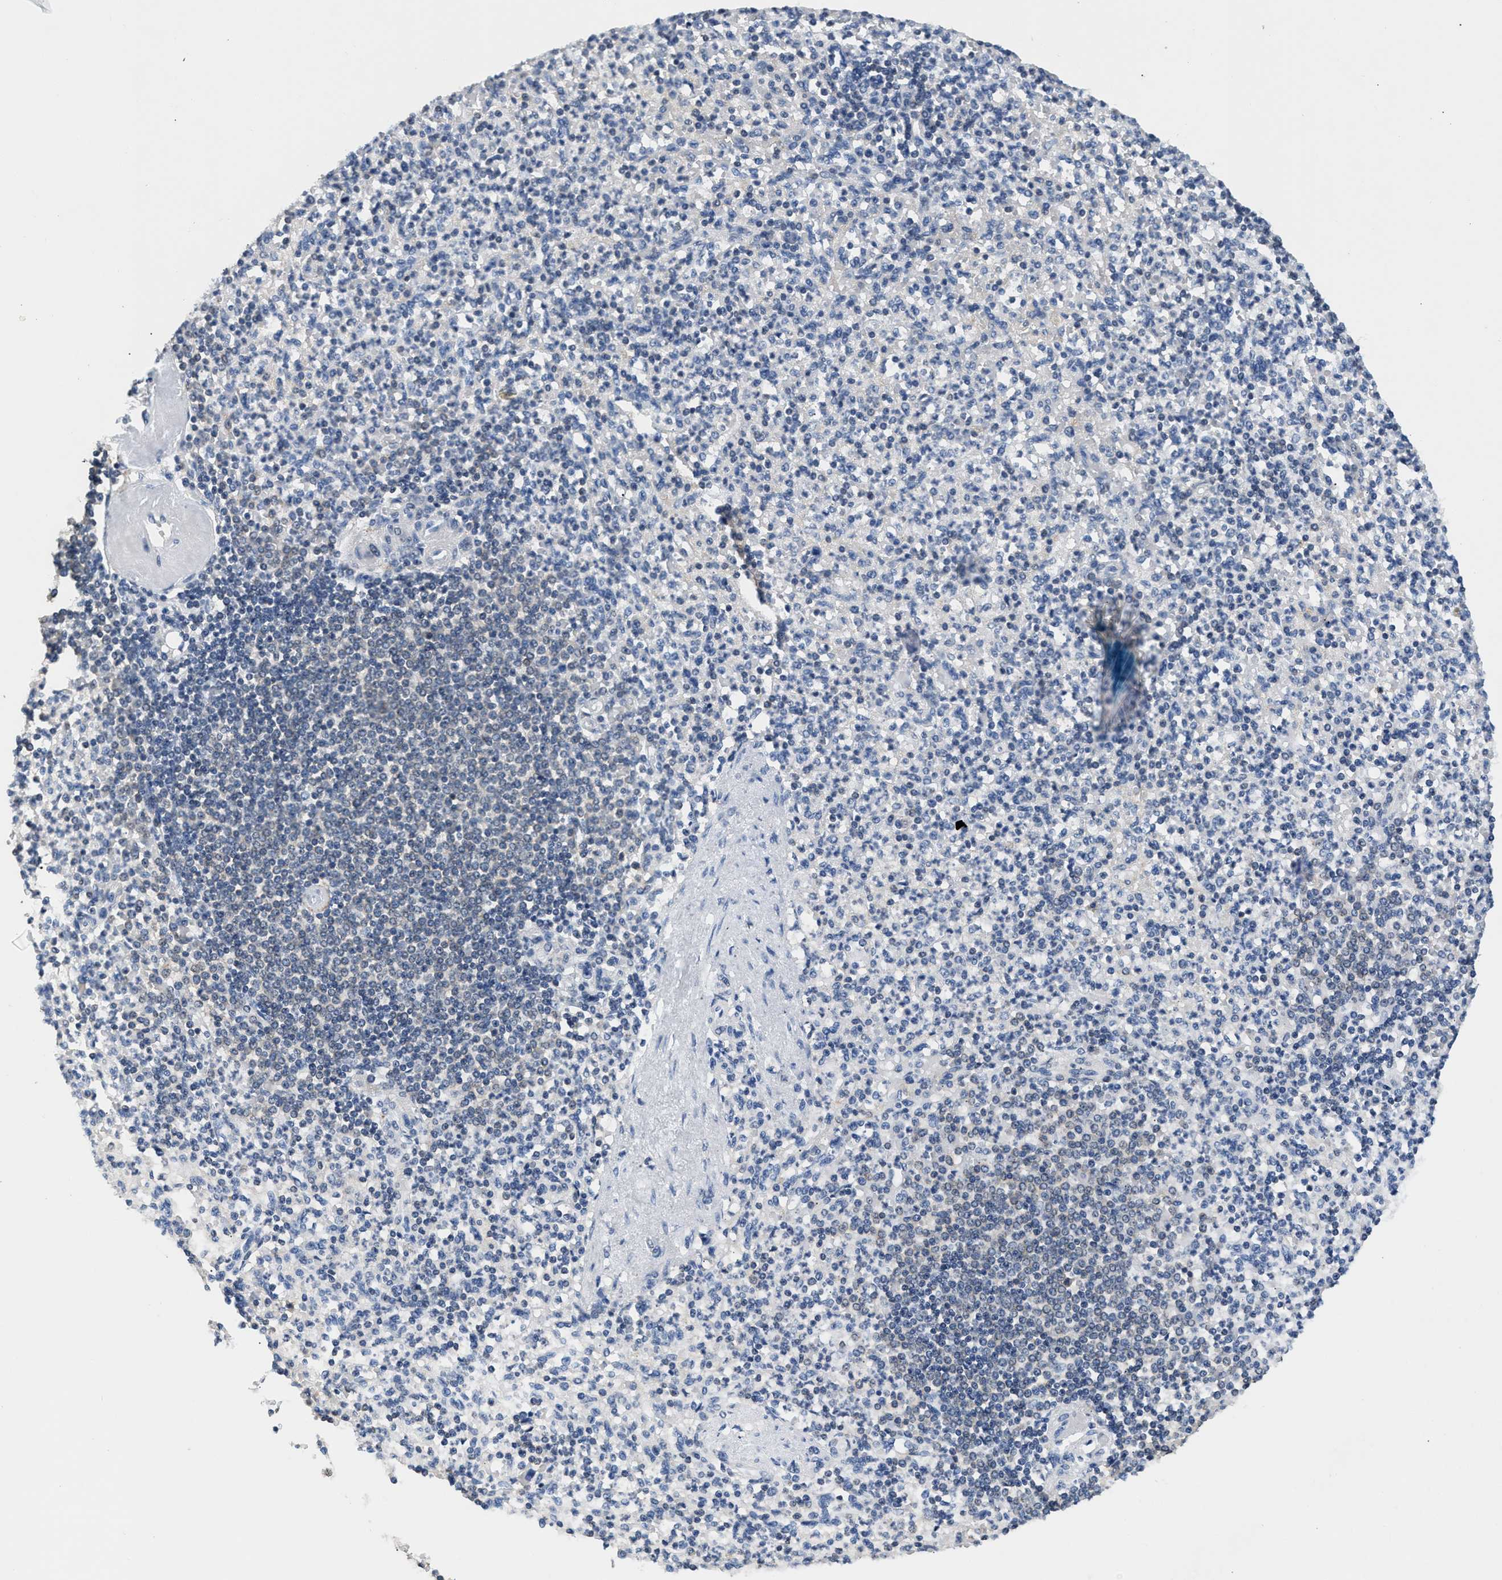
{"staining": {"intensity": "negative", "quantity": "none", "location": "none"}, "tissue": "spleen", "cell_type": "Cells in red pulp", "image_type": "normal", "snomed": [{"axis": "morphology", "description": "Normal tissue, NOS"}, {"axis": "topography", "description": "Spleen"}], "caption": "Spleen stained for a protein using IHC demonstrates no staining cells in red pulp.", "gene": "PPM1L", "patient": {"sex": "female", "age": 74}}